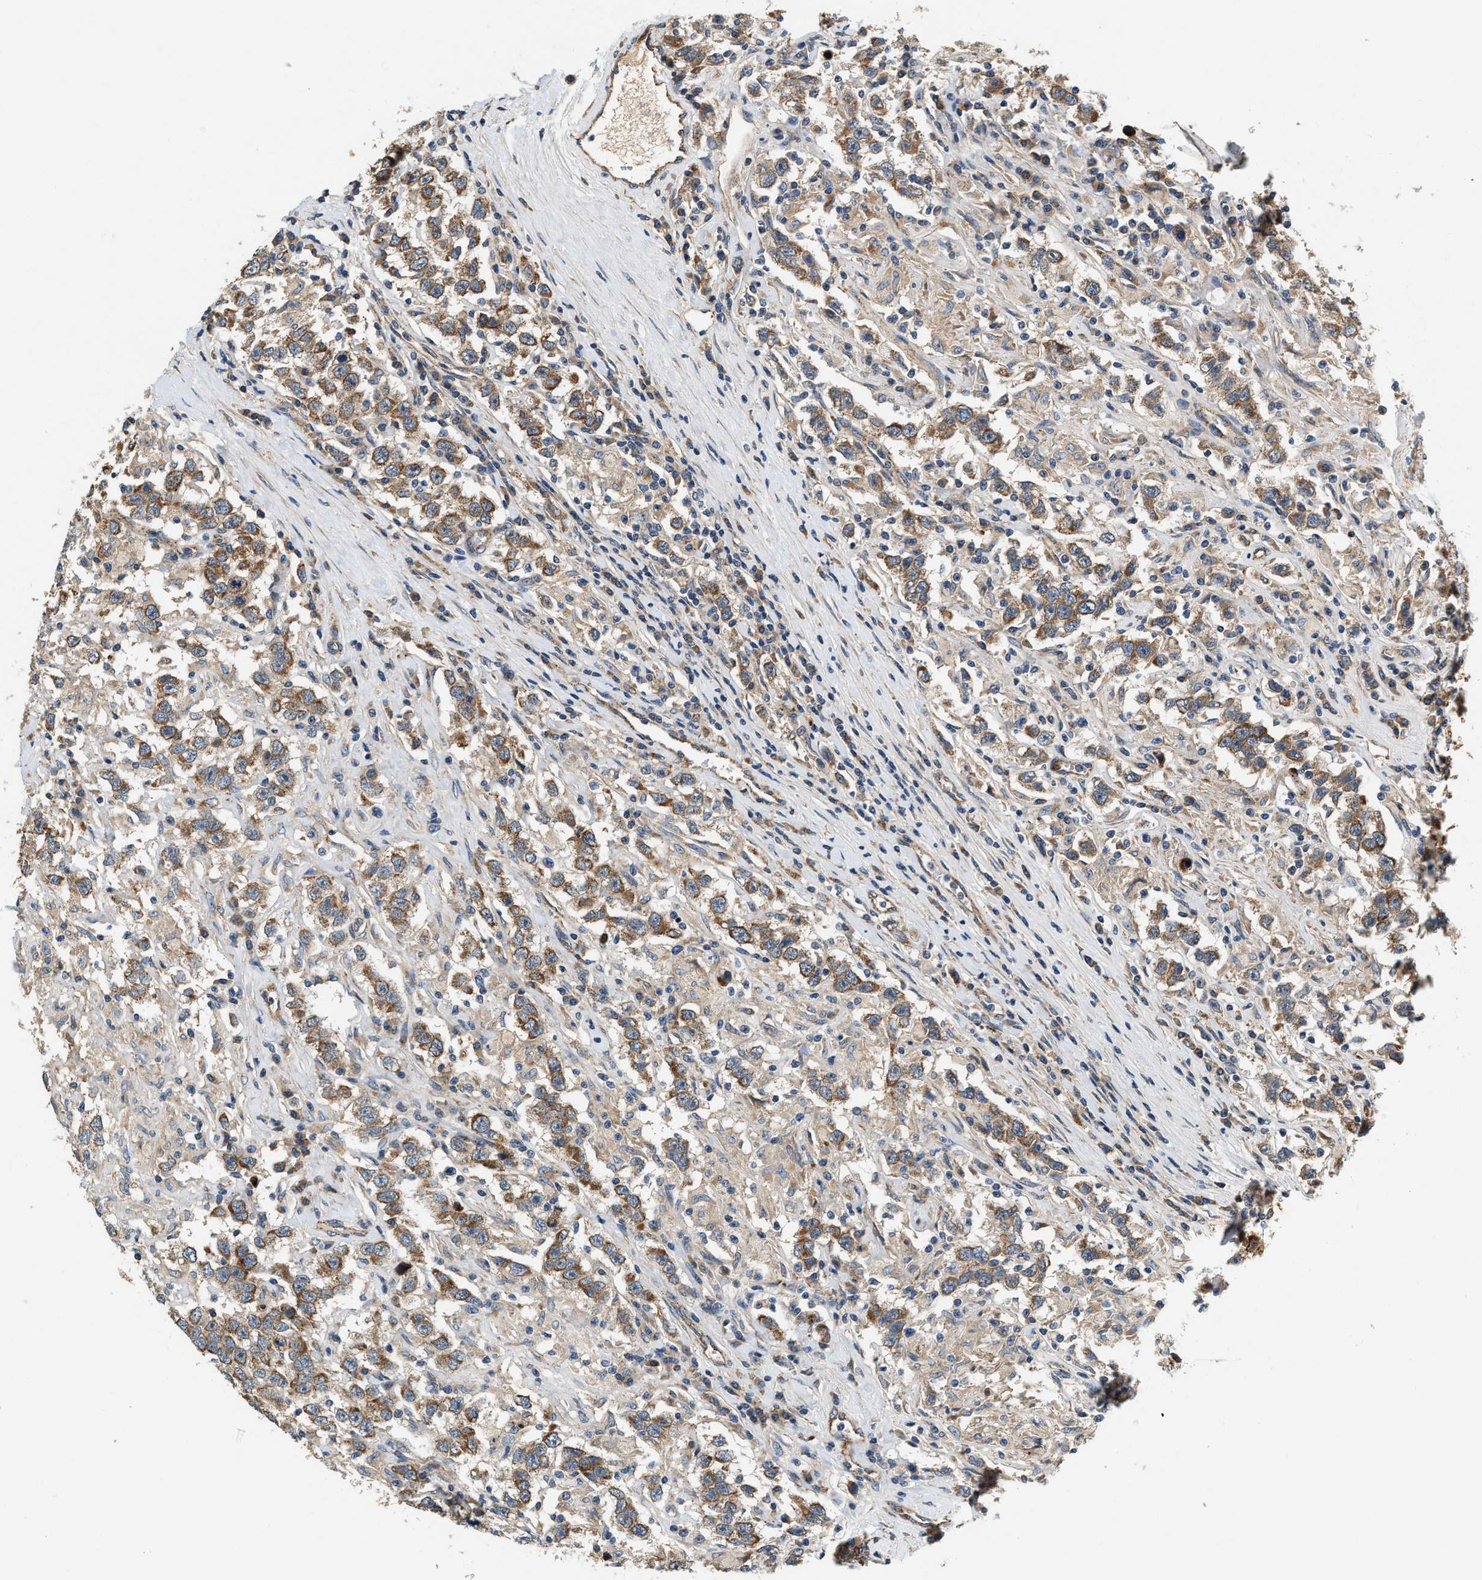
{"staining": {"intensity": "moderate", "quantity": ">75%", "location": "cytoplasmic/membranous"}, "tissue": "testis cancer", "cell_type": "Tumor cells", "image_type": "cancer", "snomed": [{"axis": "morphology", "description": "Seminoma, NOS"}, {"axis": "topography", "description": "Testis"}], "caption": "IHC of human testis cancer (seminoma) reveals medium levels of moderate cytoplasmic/membranous staining in approximately >75% of tumor cells.", "gene": "DUSP10", "patient": {"sex": "male", "age": 41}}